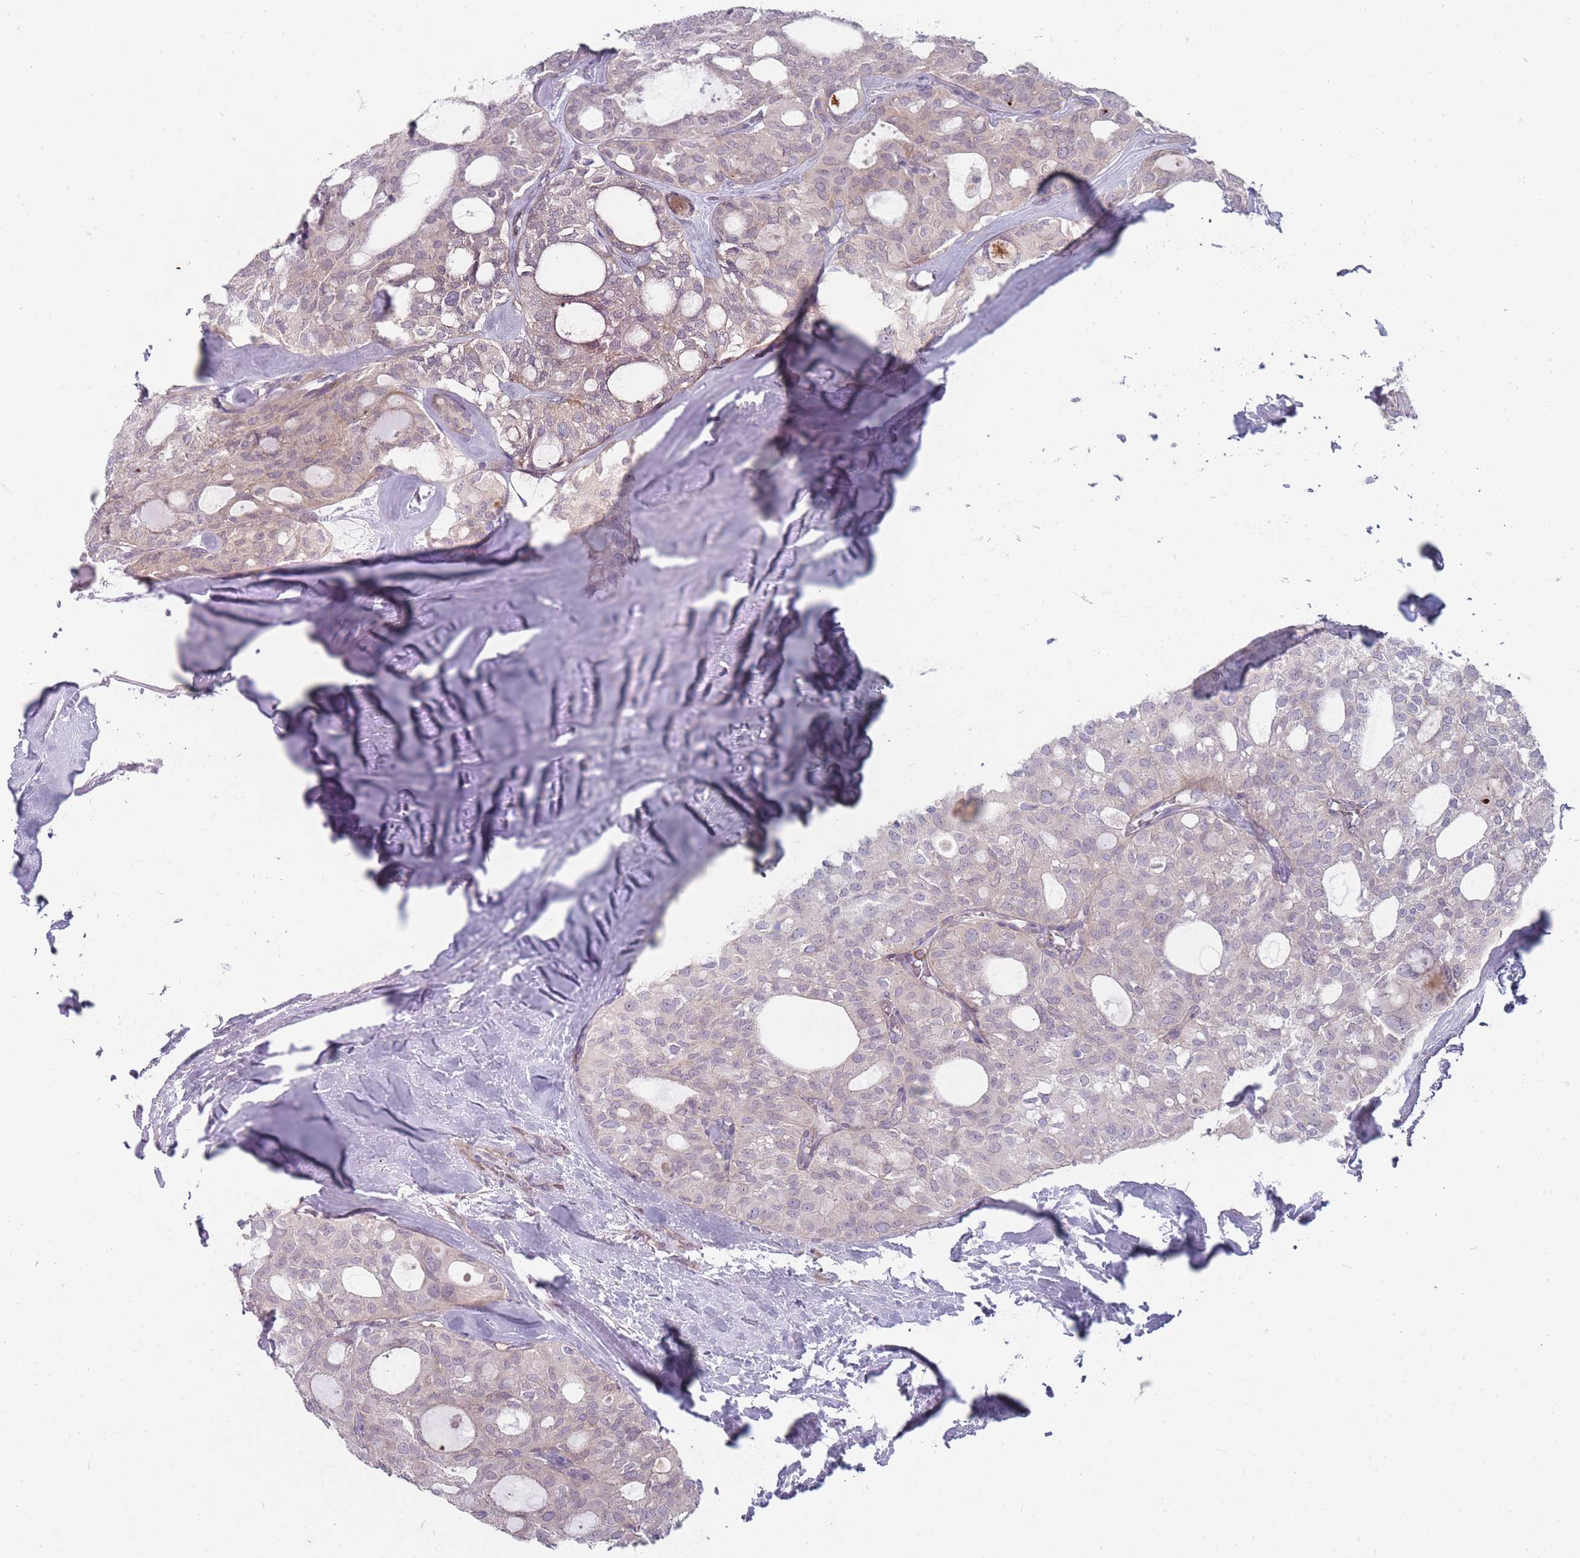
{"staining": {"intensity": "weak", "quantity": "<25%", "location": "cytoplasmic/membranous"}, "tissue": "thyroid cancer", "cell_type": "Tumor cells", "image_type": "cancer", "snomed": [{"axis": "morphology", "description": "Follicular adenoma carcinoma, NOS"}, {"axis": "topography", "description": "Thyroid gland"}], "caption": "Immunohistochemical staining of human thyroid cancer reveals no significant expression in tumor cells.", "gene": "PCDH12", "patient": {"sex": "male", "age": 75}}